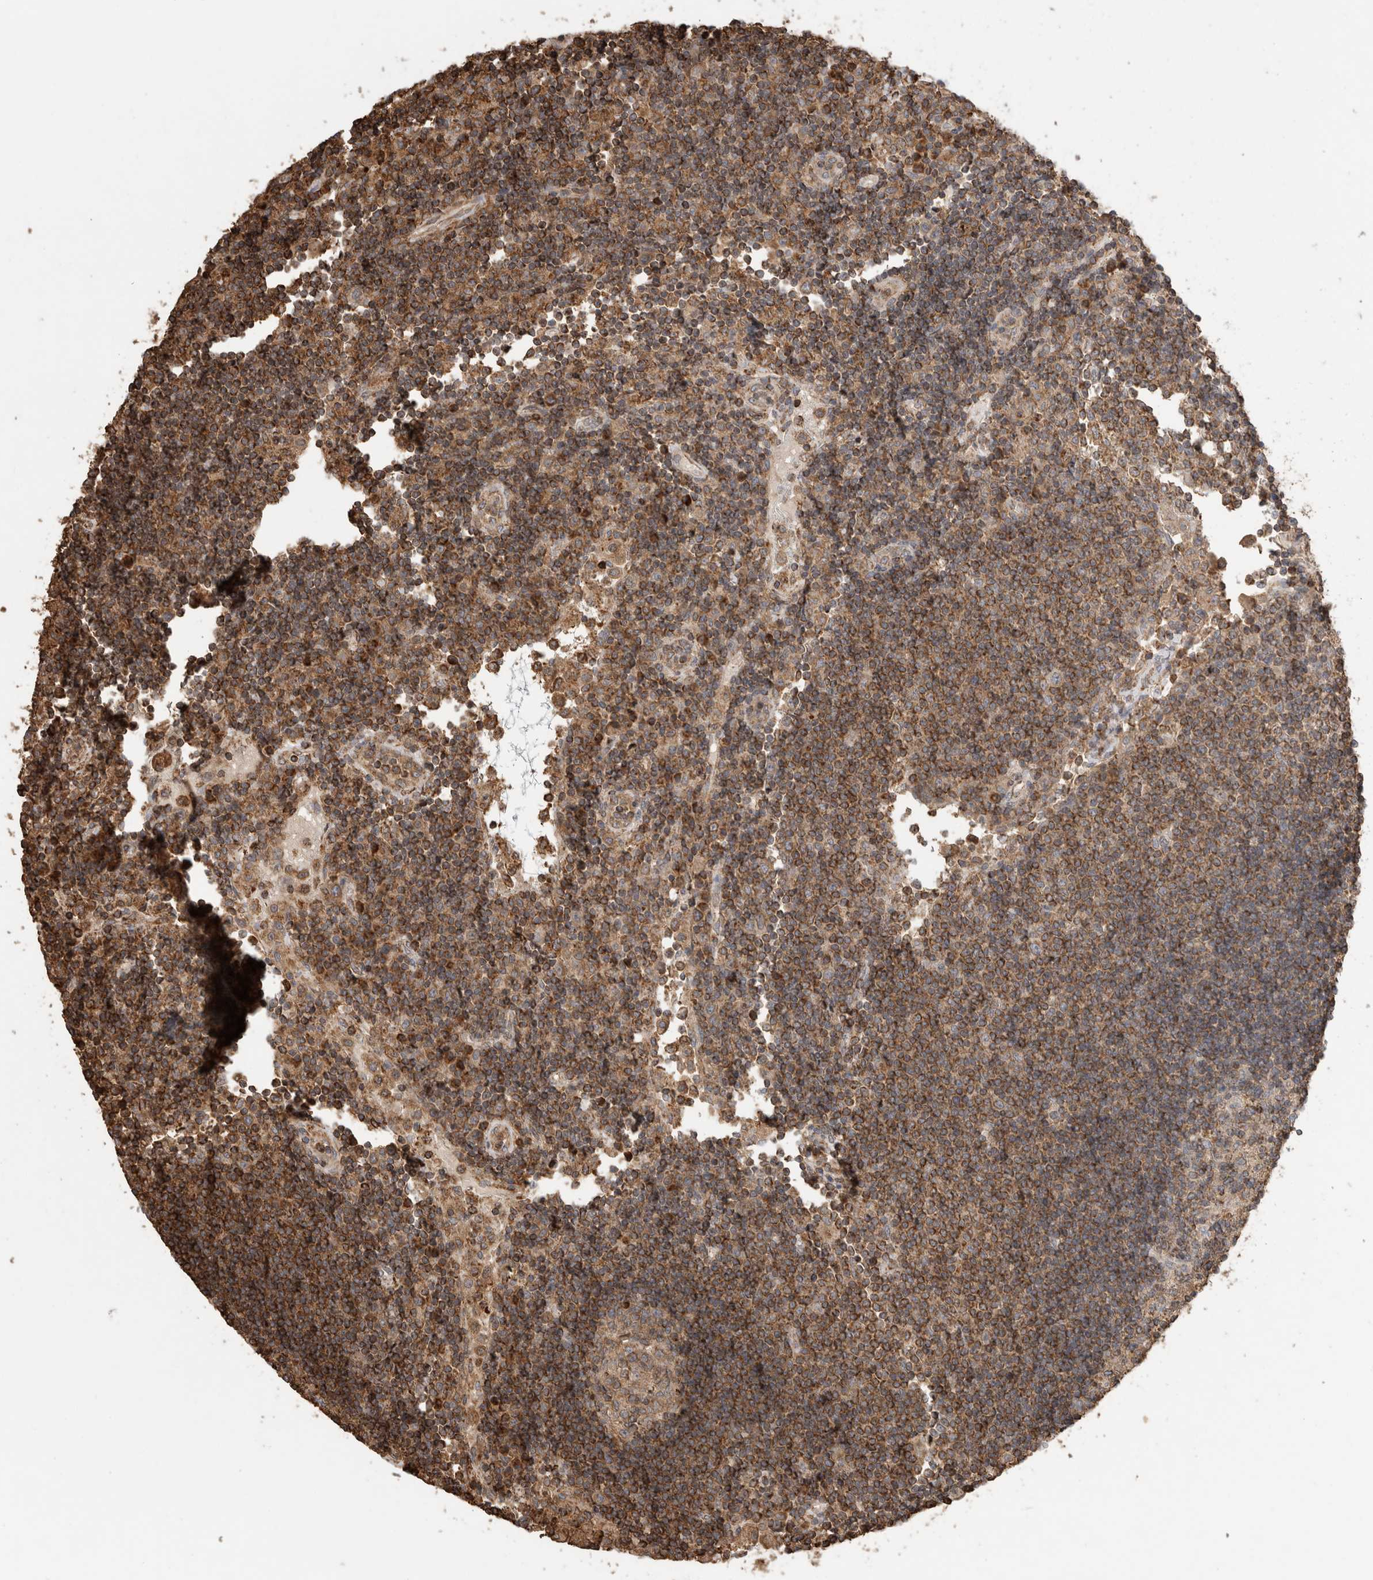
{"staining": {"intensity": "strong", "quantity": "25%-75%", "location": "cytoplasmic/membranous"}, "tissue": "lymph node", "cell_type": "Germinal center cells", "image_type": "normal", "snomed": [{"axis": "morphology", "description": "Normal tissue, NOS"}, {"axis": "topography", "description": "Lymph node"}], "caption": "A histopathology image showing strong cytoplasmic/membranous positivity in about 25%-75% of germinal center cells in unremarkable lymph node, as visualized by brown immunohistochemical staining.", "gene": "IMMP2L", "patient": {"sex": "female", "age": 53}}